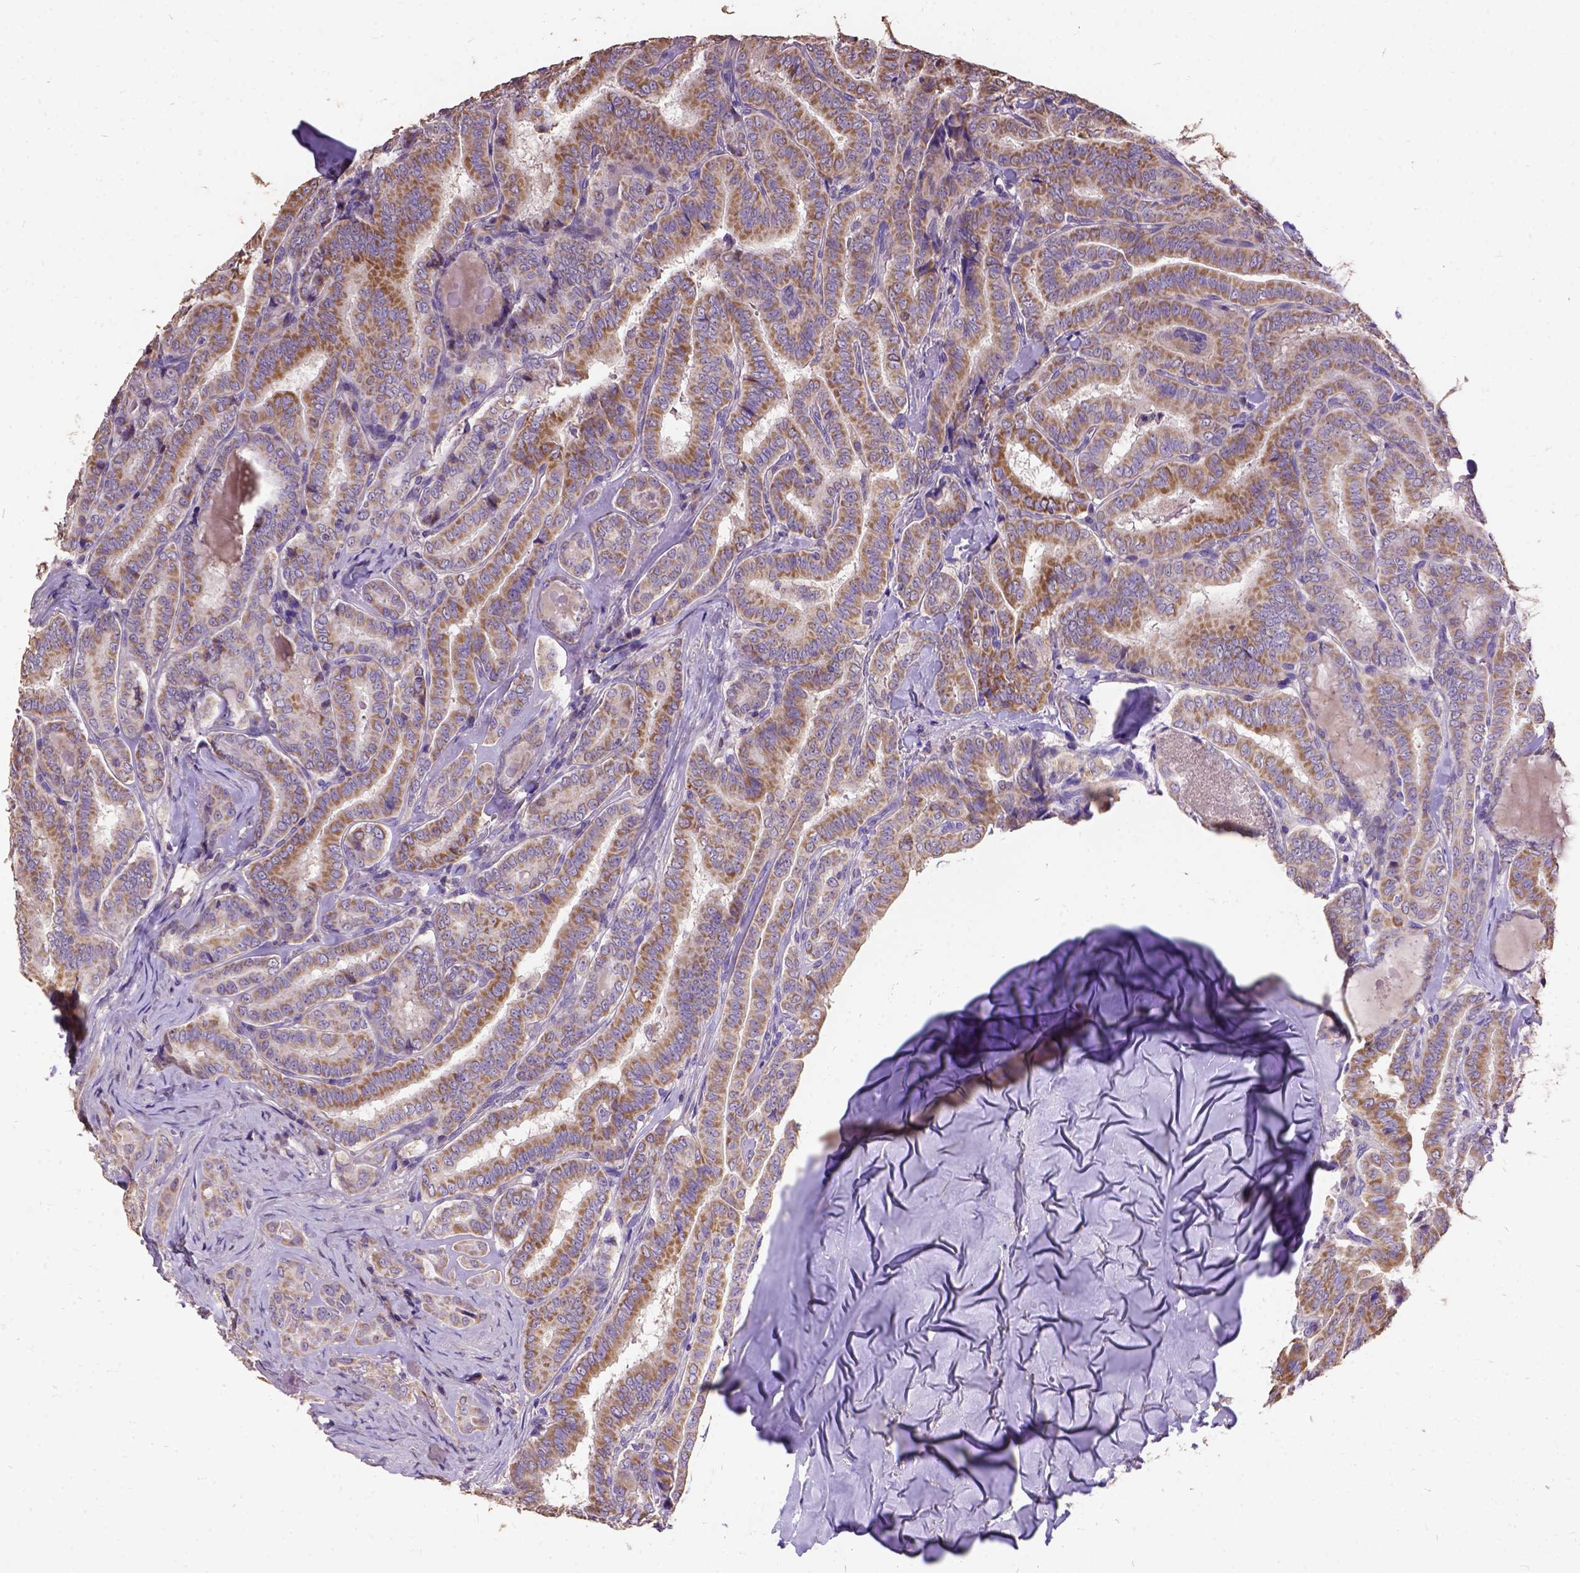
{"staining": {"intensity": "moderate", "quantity": ">75%", "location": "cytoplasmic/membranous"}, "tissue": "thyroid cancer", "cell_type": "Tumor cells", "image_type": "cancer", "snomed": [{"axis": "morphology", "description": "Papillary adenocarcinoma, NOS"}, {"axis": "morphology", "description": "Papillary adenoma metastatic"}, {"axis": "topography", "description": "Thyroid gland"}], "caption": "Brown immunohistochemical staining in thyroid papillary adenoma metastatic reveals moderate cytoplasmic/membranous positivity in approximately >75% of tumor cells. (IHC, brightfield microscopy, high magnification).", "gene": "DQX1", "patient": {"sex": "female", "age": 50}}